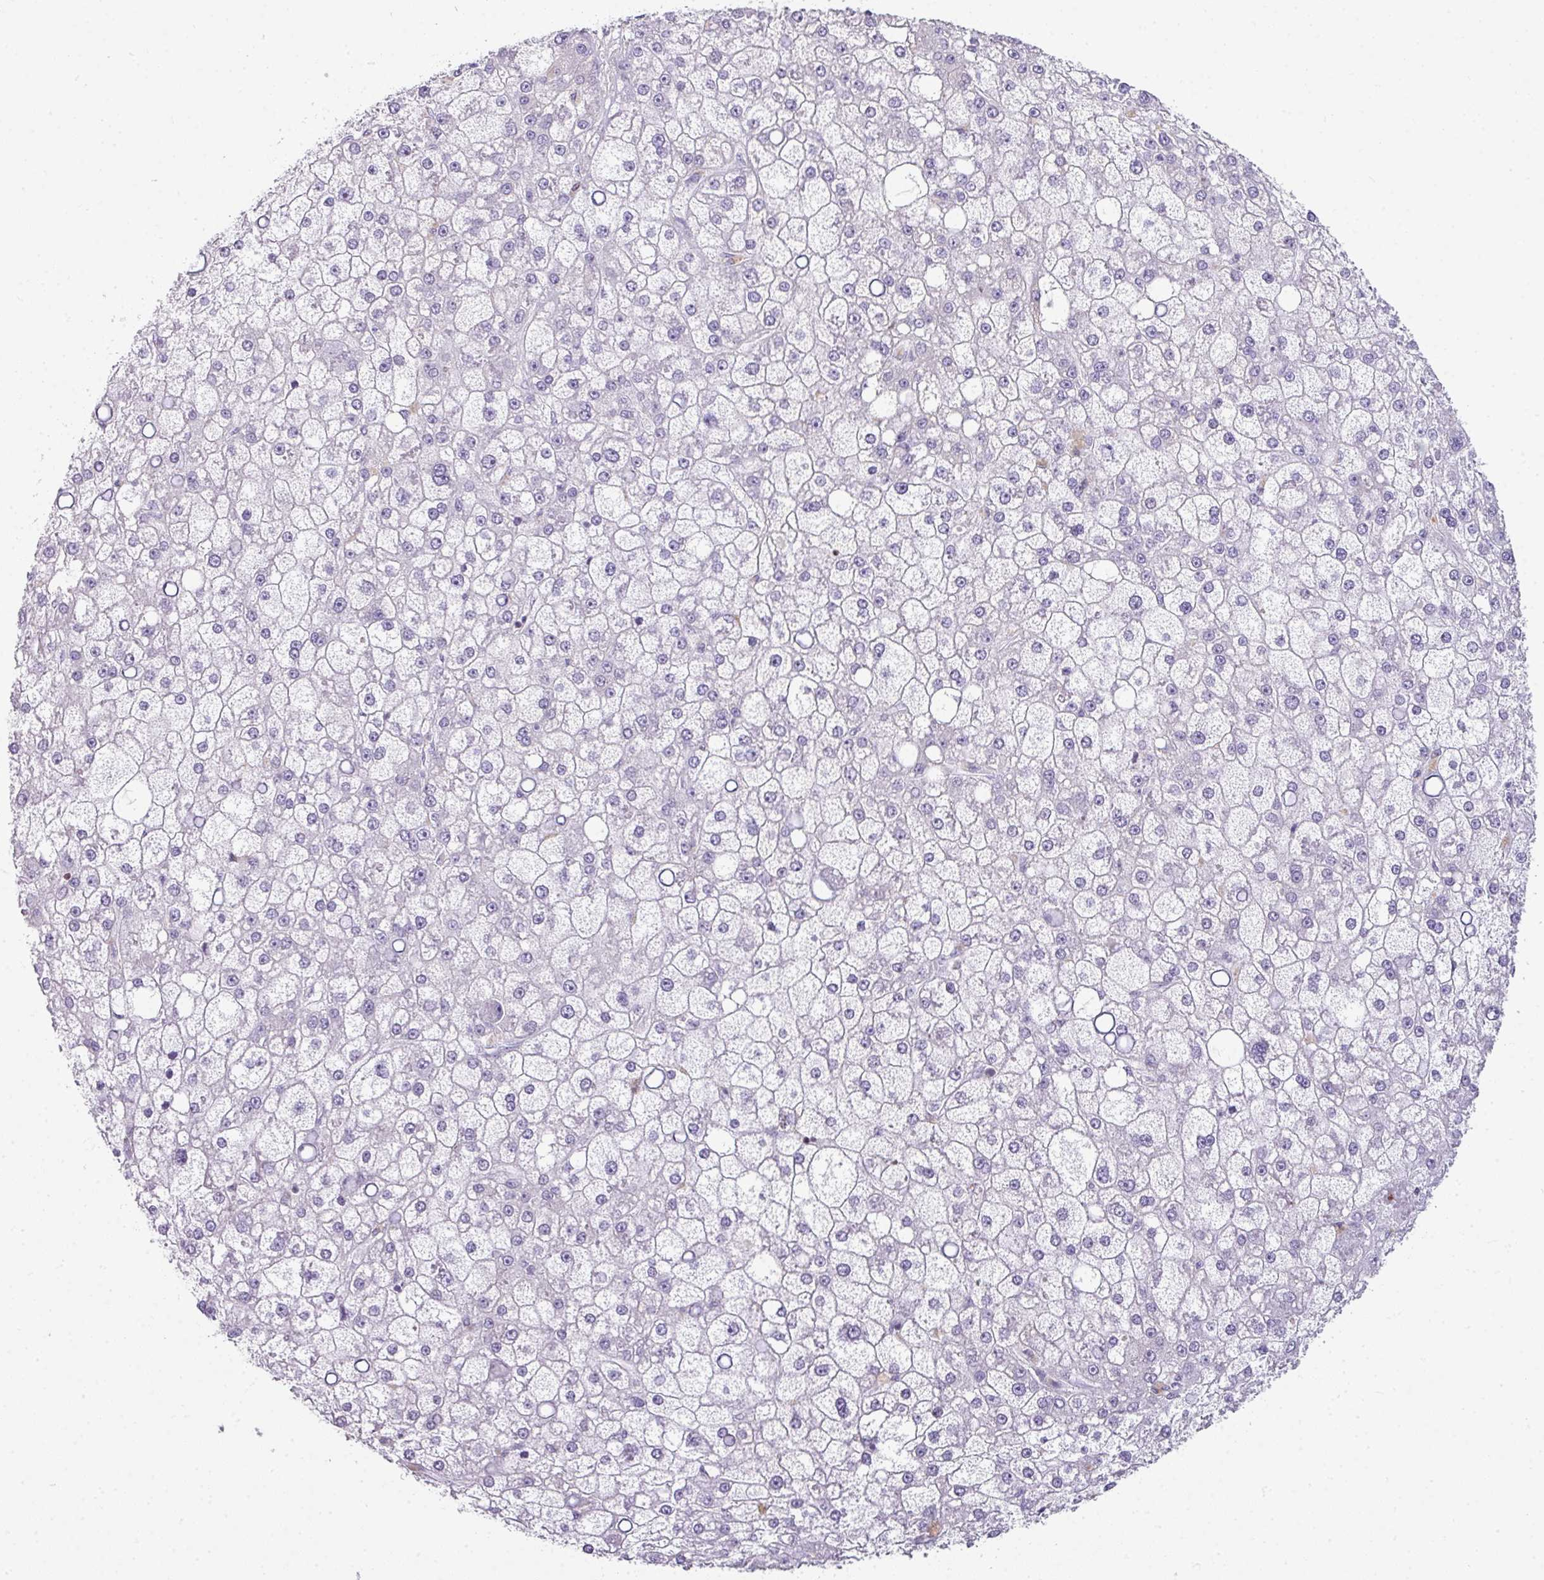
{"staining": {"intensity": "negative", "quantity": "none", "location": "none"}, "tissue": "liver cancer", "cell_type": "Tumor cells", "image_type": "cancer", "snomed": [{"axis": "morphology", "description": "Carcinoma, Hepatocellular, NOS"}, {"axis": "topography", "description": "Liver"}], "caption": "Immunohistochemical staining of liver cancer (hepatocellular carcinoma) displays no significant positivity in tumor cells.", "gene": "STAT5A", "patient": {"sex": "male", "age": 67}}